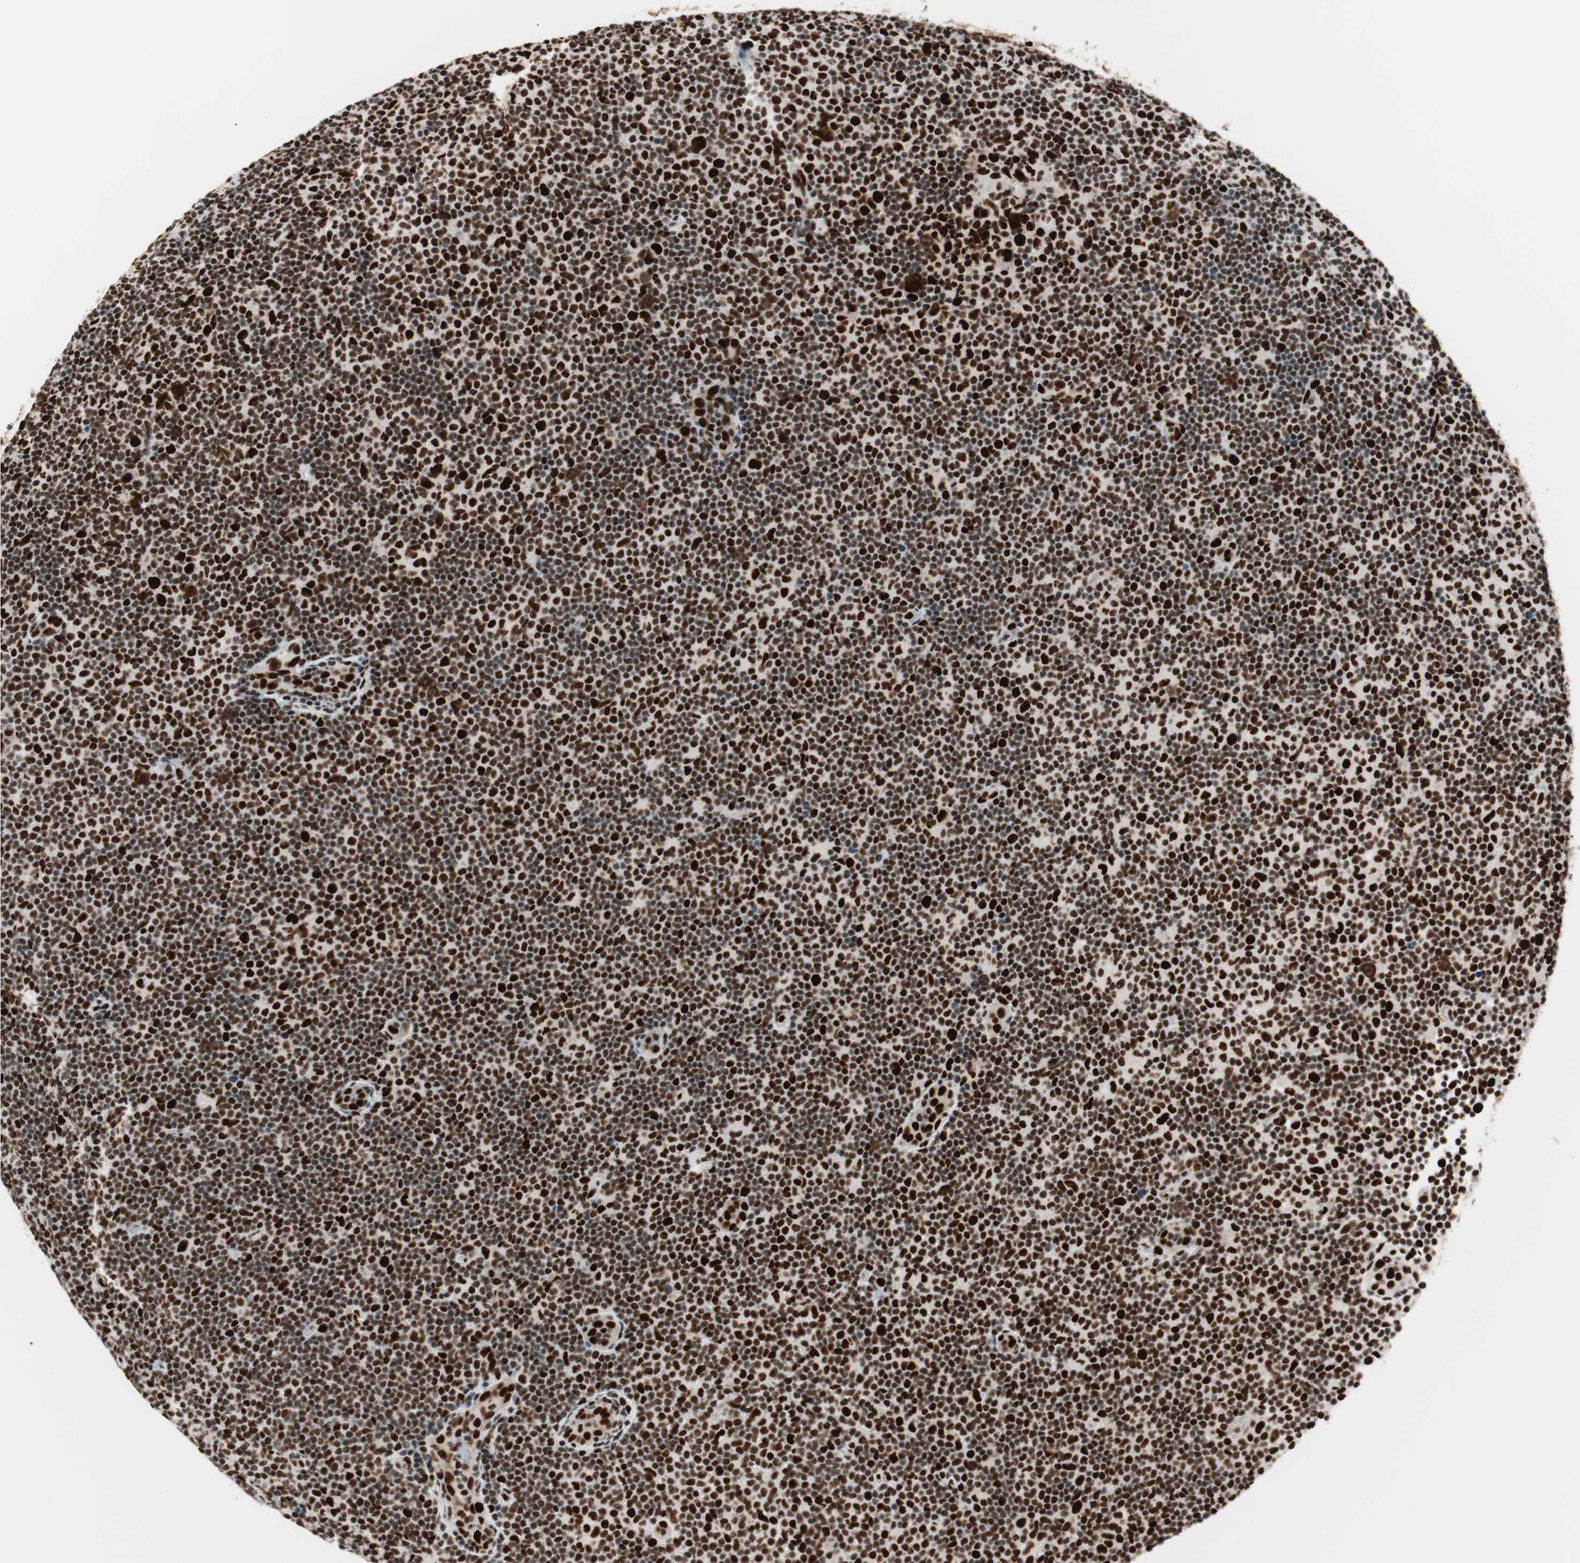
{"staining": {"intensity": "strong", "quantity": ">75%", "location": "nuclear"}, "tissue": "lymphoma", "cell_type": "Tumor cells", "image_type": "cancer", "snomed": [{"axis": "morphology", "description": "Malignant lymphoma, non-Hodgkin's type, Low grade"}, {"axis": "topography", "description": "Lymph node"}], "caption": "An IHC micrograph of neoplastic tissue is shown. Protein staining in brown shows strong nuclear positivity in lymphoma within tumor cells.", "gene": "PSME3", "patient": {"sex": "male", "age": 83}}